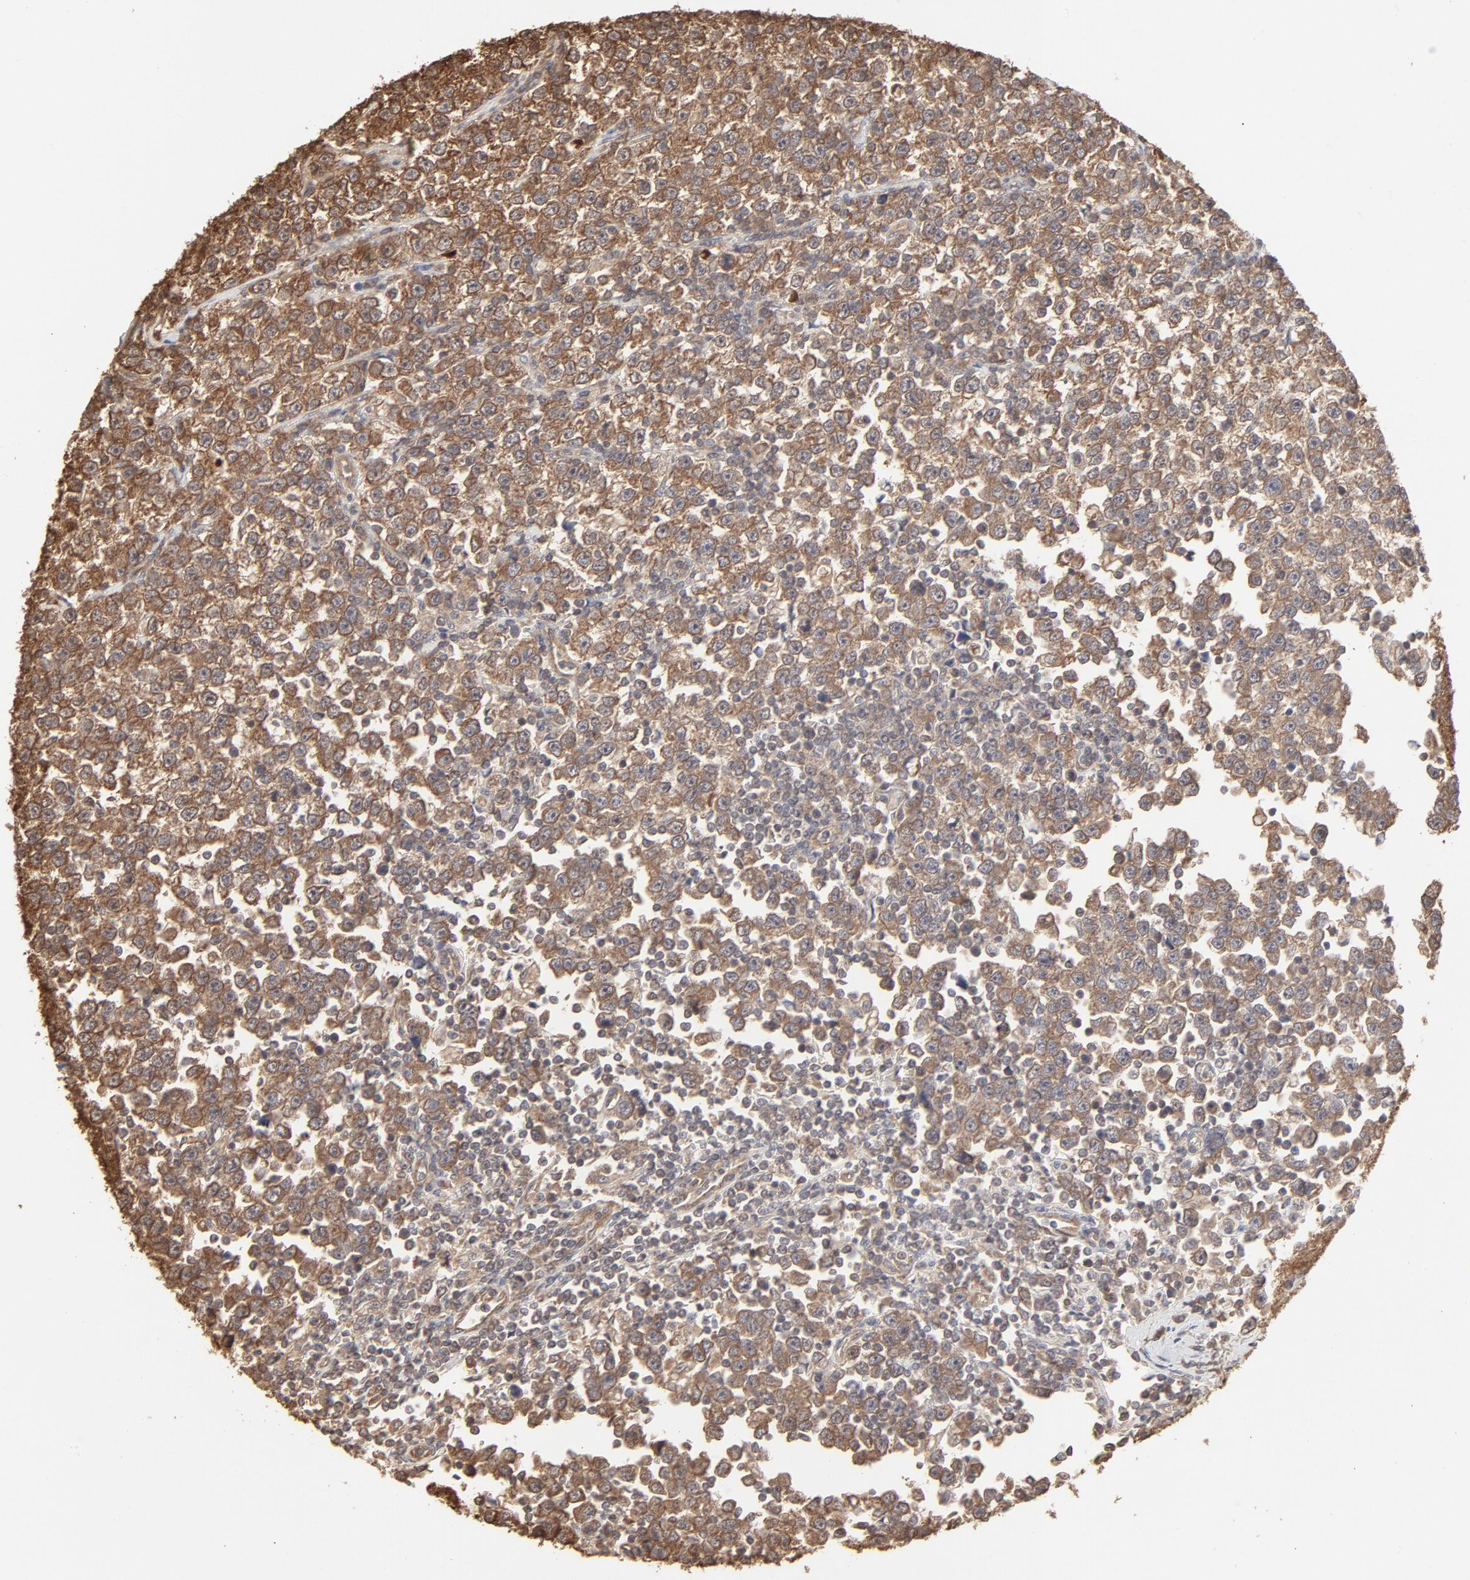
{"staining": {"intensity": "moderate", "quantity": ">75%", "location": "cytoplasmic/membranous"}, "tissue": "testis cancer", "cell_type": "Tumor cells", "image_type": "cancer", "snomed": [{"axis": "morphology", "description": "Seminoma, NOS"}, {"axis": "topography", "description": "Testis"}], "caption": "An image of human testis cancer (seminoma) stained for a protein exhibits moderate cytoplasmic/membranous brown staining in tumor cells. The staining was performed using DAB to visualize the protein expression in brown, while the nuclei were stained in blue with hematoxylin (Magnification: 20x).", "gene": "PPP2CA", "patient": {"sex": "male", "age": 43}}